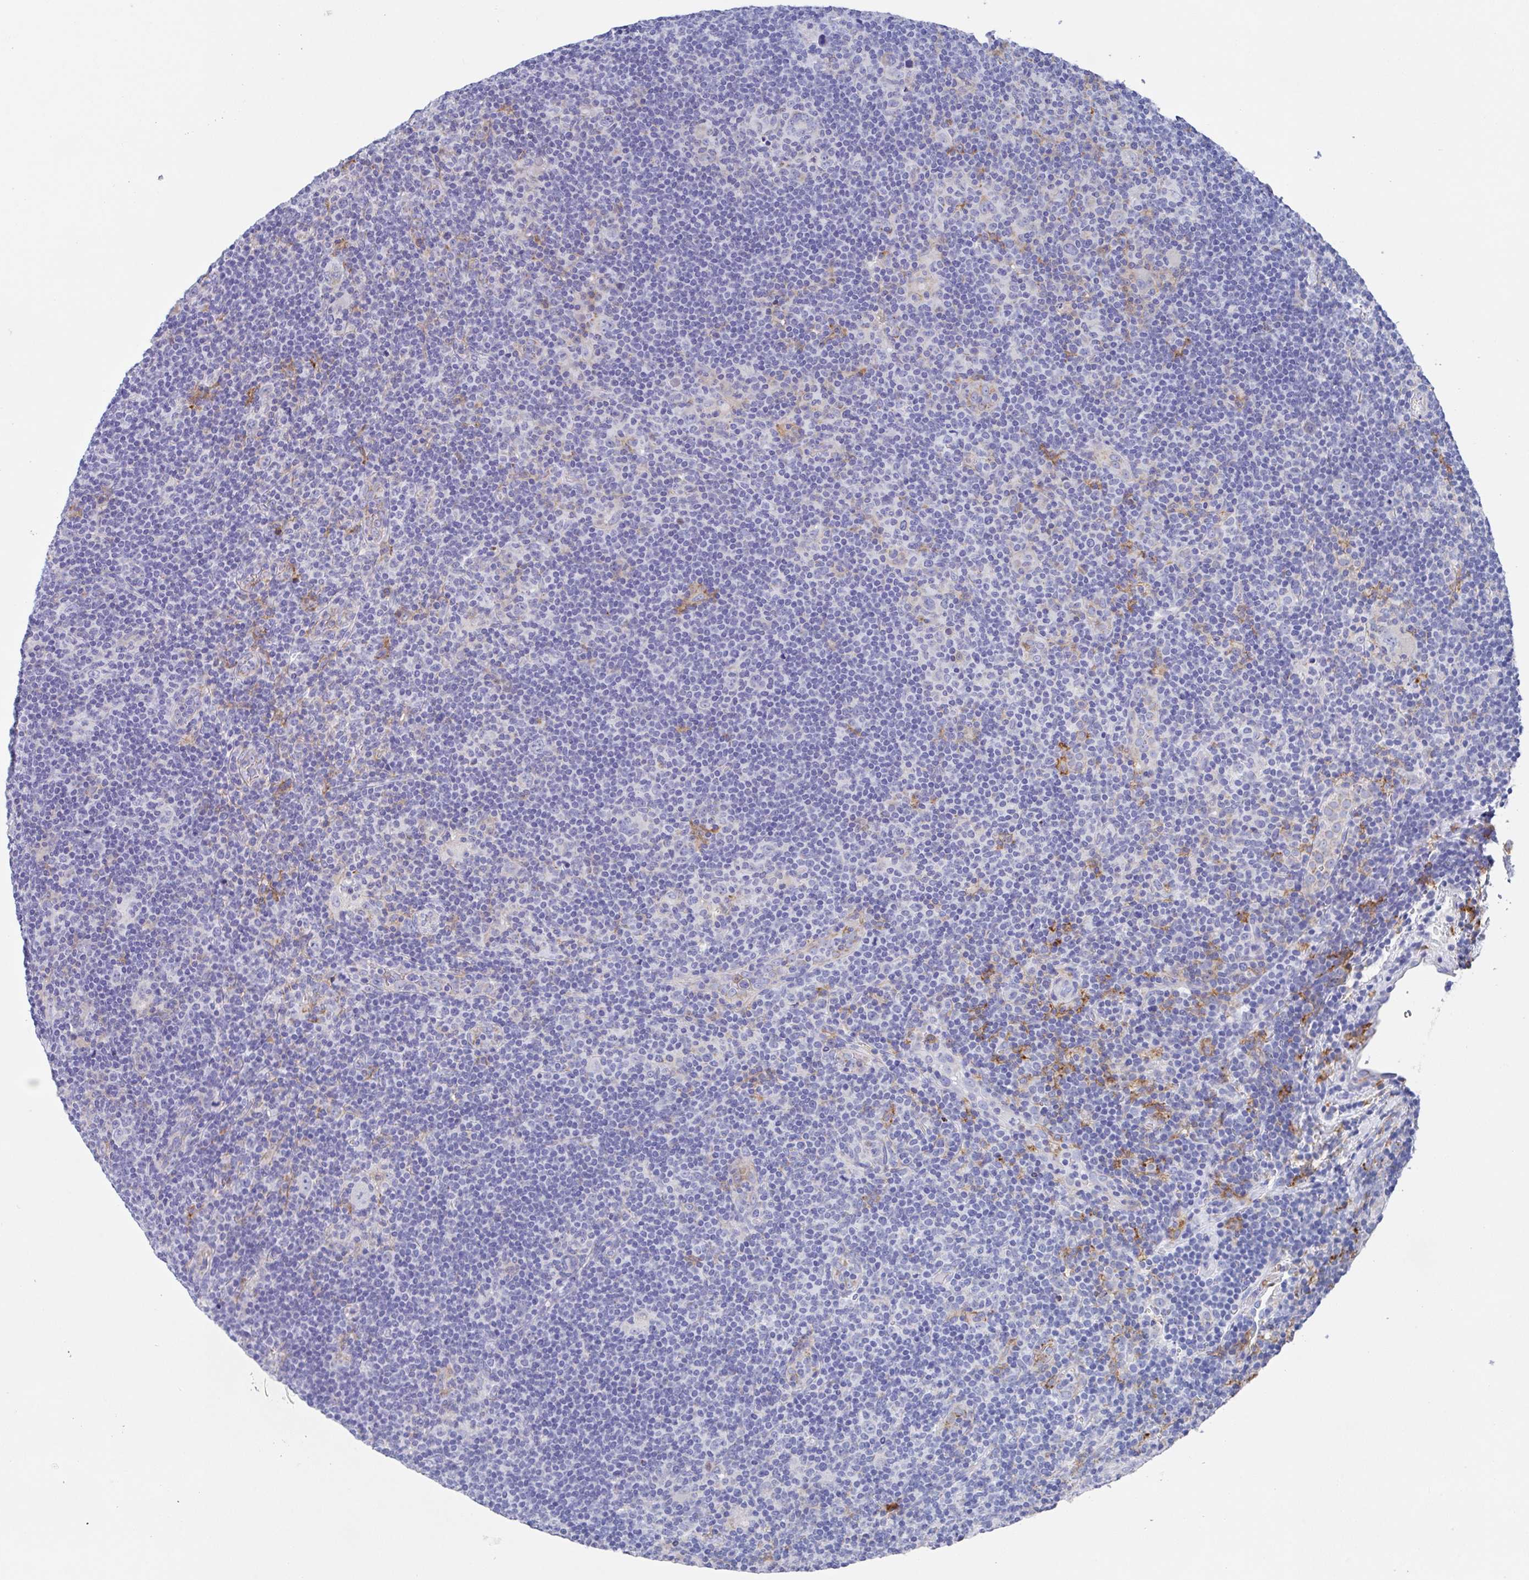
{"staining": {"intensity": "negative", "quantity": "none", "location": "none"}, "tissue": "lymphoma", "cell_type": "Tumor cells", "image_type": "cancer", "snomed": [{"axis": "morphology", "description": "Hodgkin's disease, NOS"}, {"axis": "topography", "description": "Lymph node"}], "caption": "The micrograph exhibits no significant staining in tumor cells of lymphoma. (DAB immunohistochemistry visualized using brightfield microscopy, high magnification).", "gene": "FCGR3A", "patient": {"sex": "female", "age": 57}}